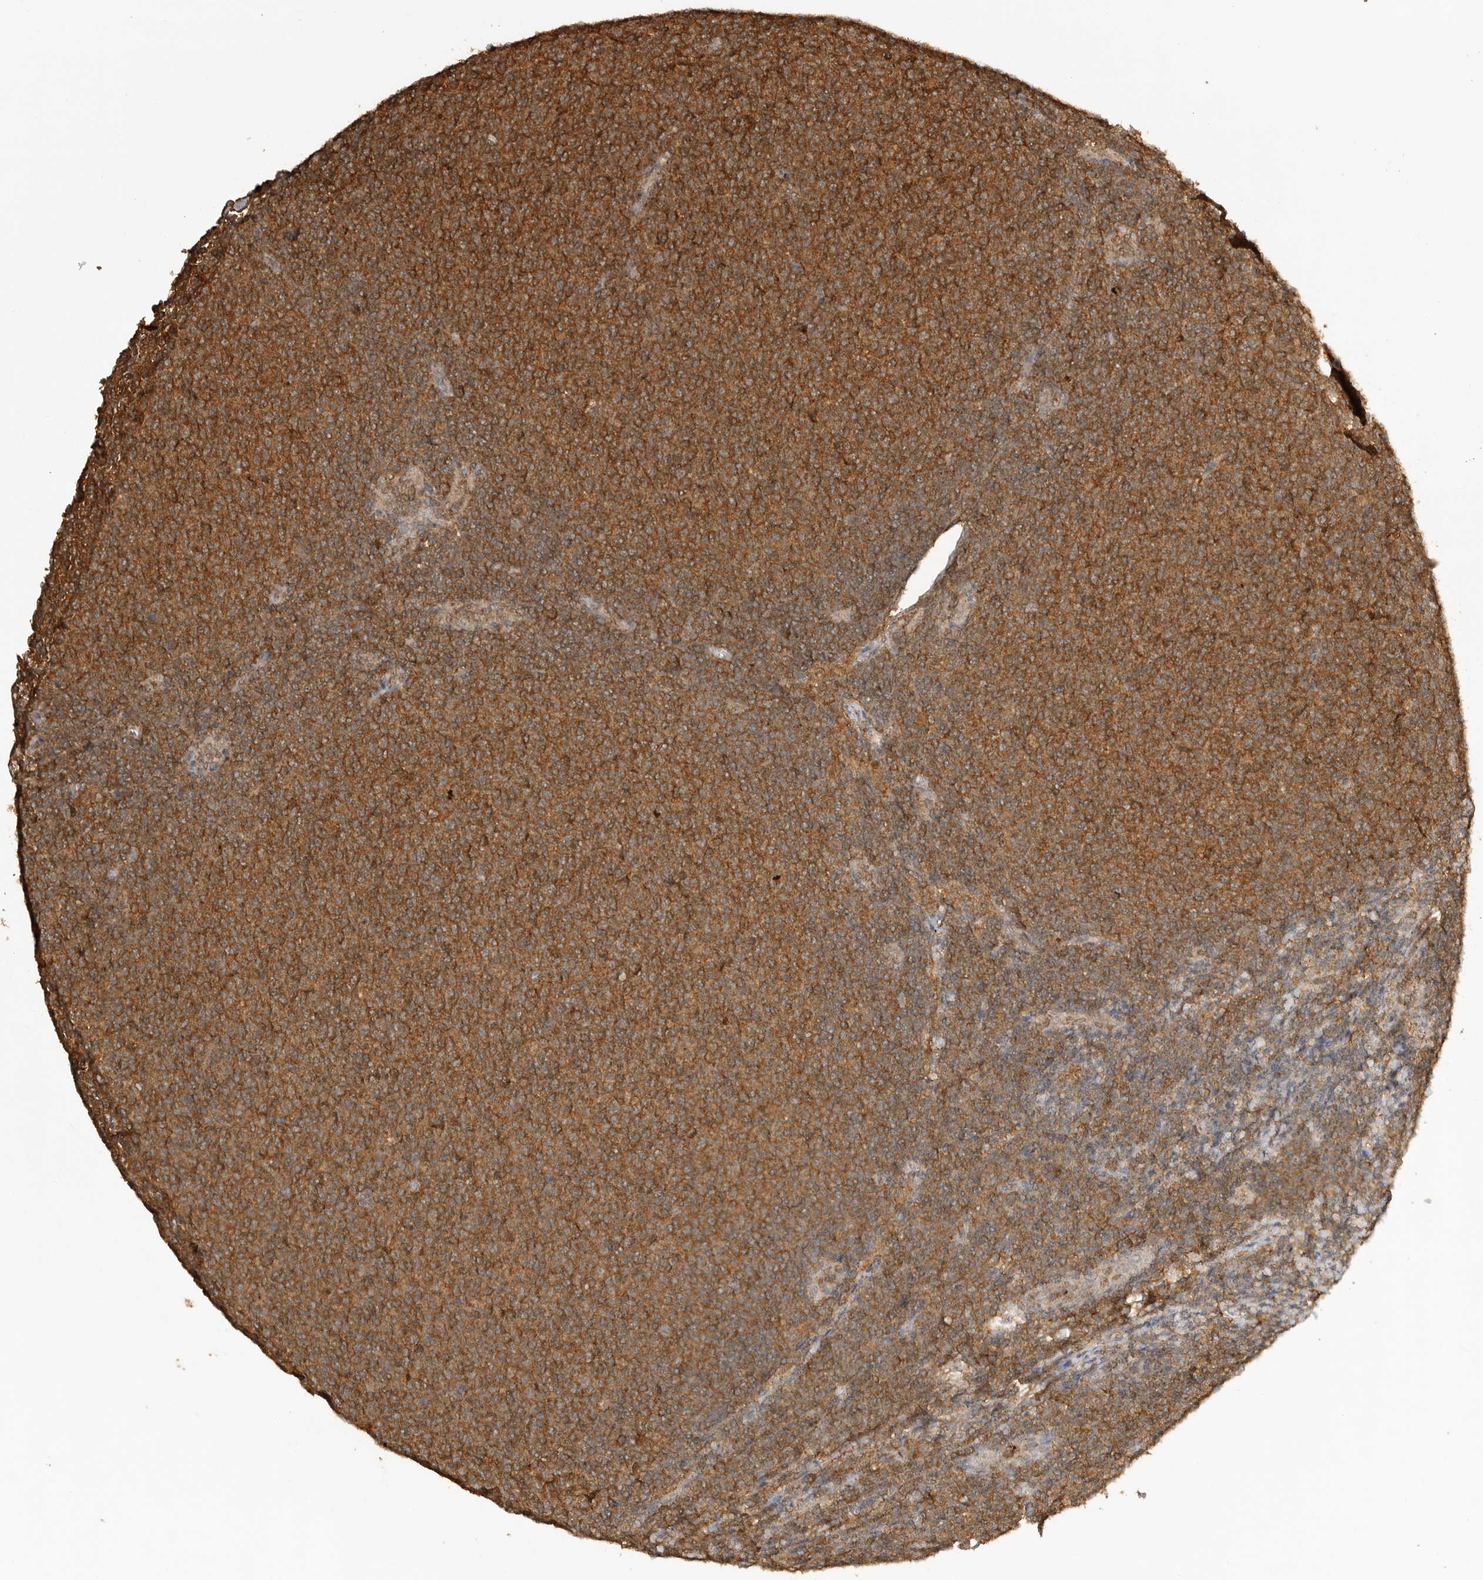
{"staining": {"intensity": "moderate", "quantity": ">75%", "location": "cytoplasmic/membranous,nuclear"}, "tissue": "lymphoma", "cell_type": "Tumor cells", "image_type": "cancer", "snomed": [{"axis": "morphology", "description": "Malignant lymphoma, non-Hodgkin's type, Low grade"}, {"axis": "topography", "description": "Lymph node"}], "caption": "Tumor cells show medium levels of moderate cytoplasmic/membranous and nuclear expression in approximately >75% of cells in human lymphoma.", "gene": "ICOSLG", "patient": {"sex": "male", "age": 66}}